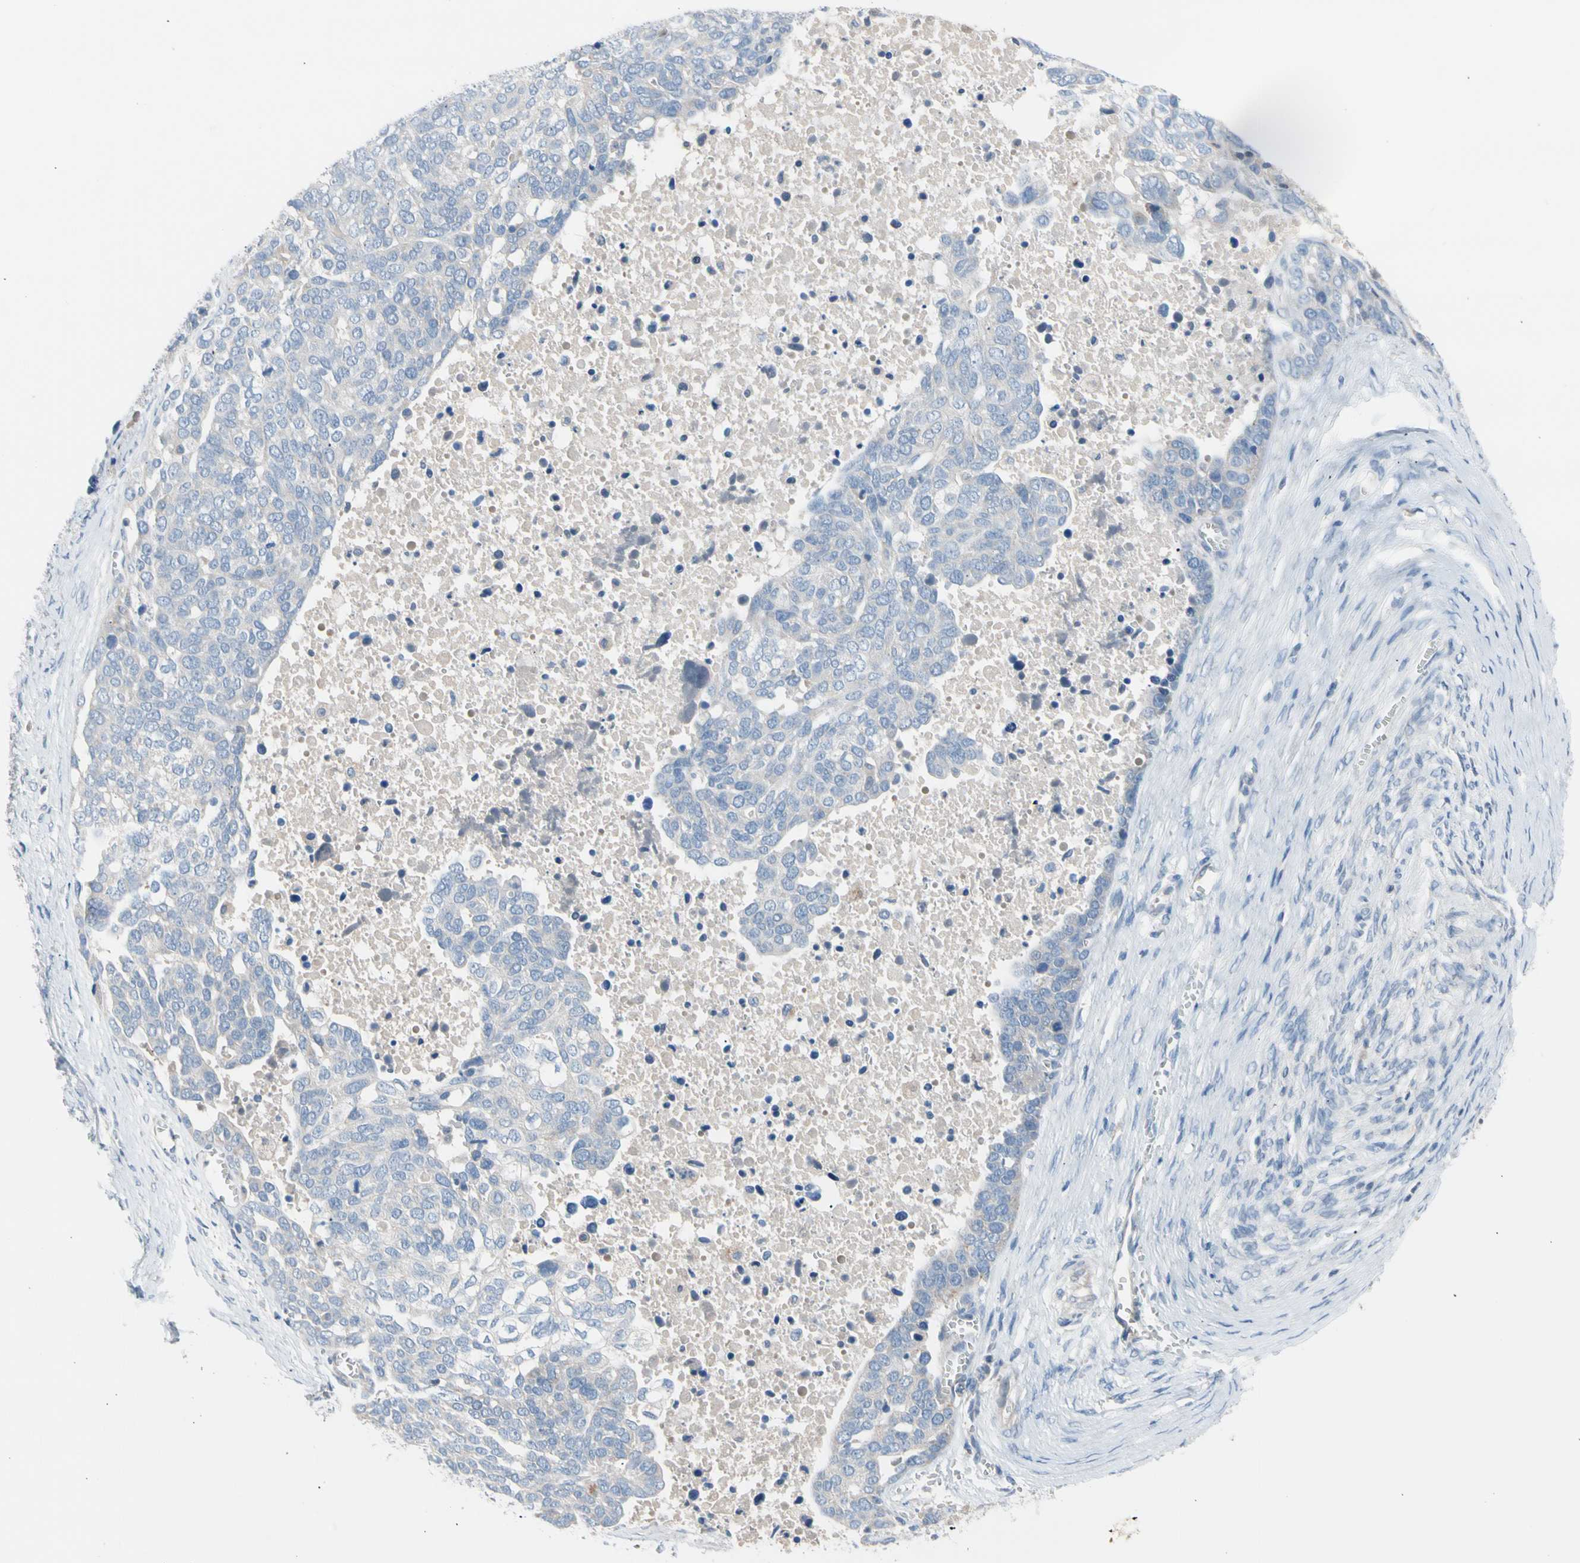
{"staining": {"intensity": "negative", "quantity": "none", "location": "none"}, "tissue": "ovarian cancer", "cell_type": "Tumor cells", "image_type": "cancer", "snomed": [{"axis": "morphology", "description": "Cystadenocarcinoma, serous, NOS"}, {"axis": "topography", "description": "Ovary"}], "caption": "Image shows no protein positivity in tumor cells of serous cystadenocarcinoma (ovarian) tissue.", "gene": "CASQ1", "patient": {"sex": "female", "age": 44}}